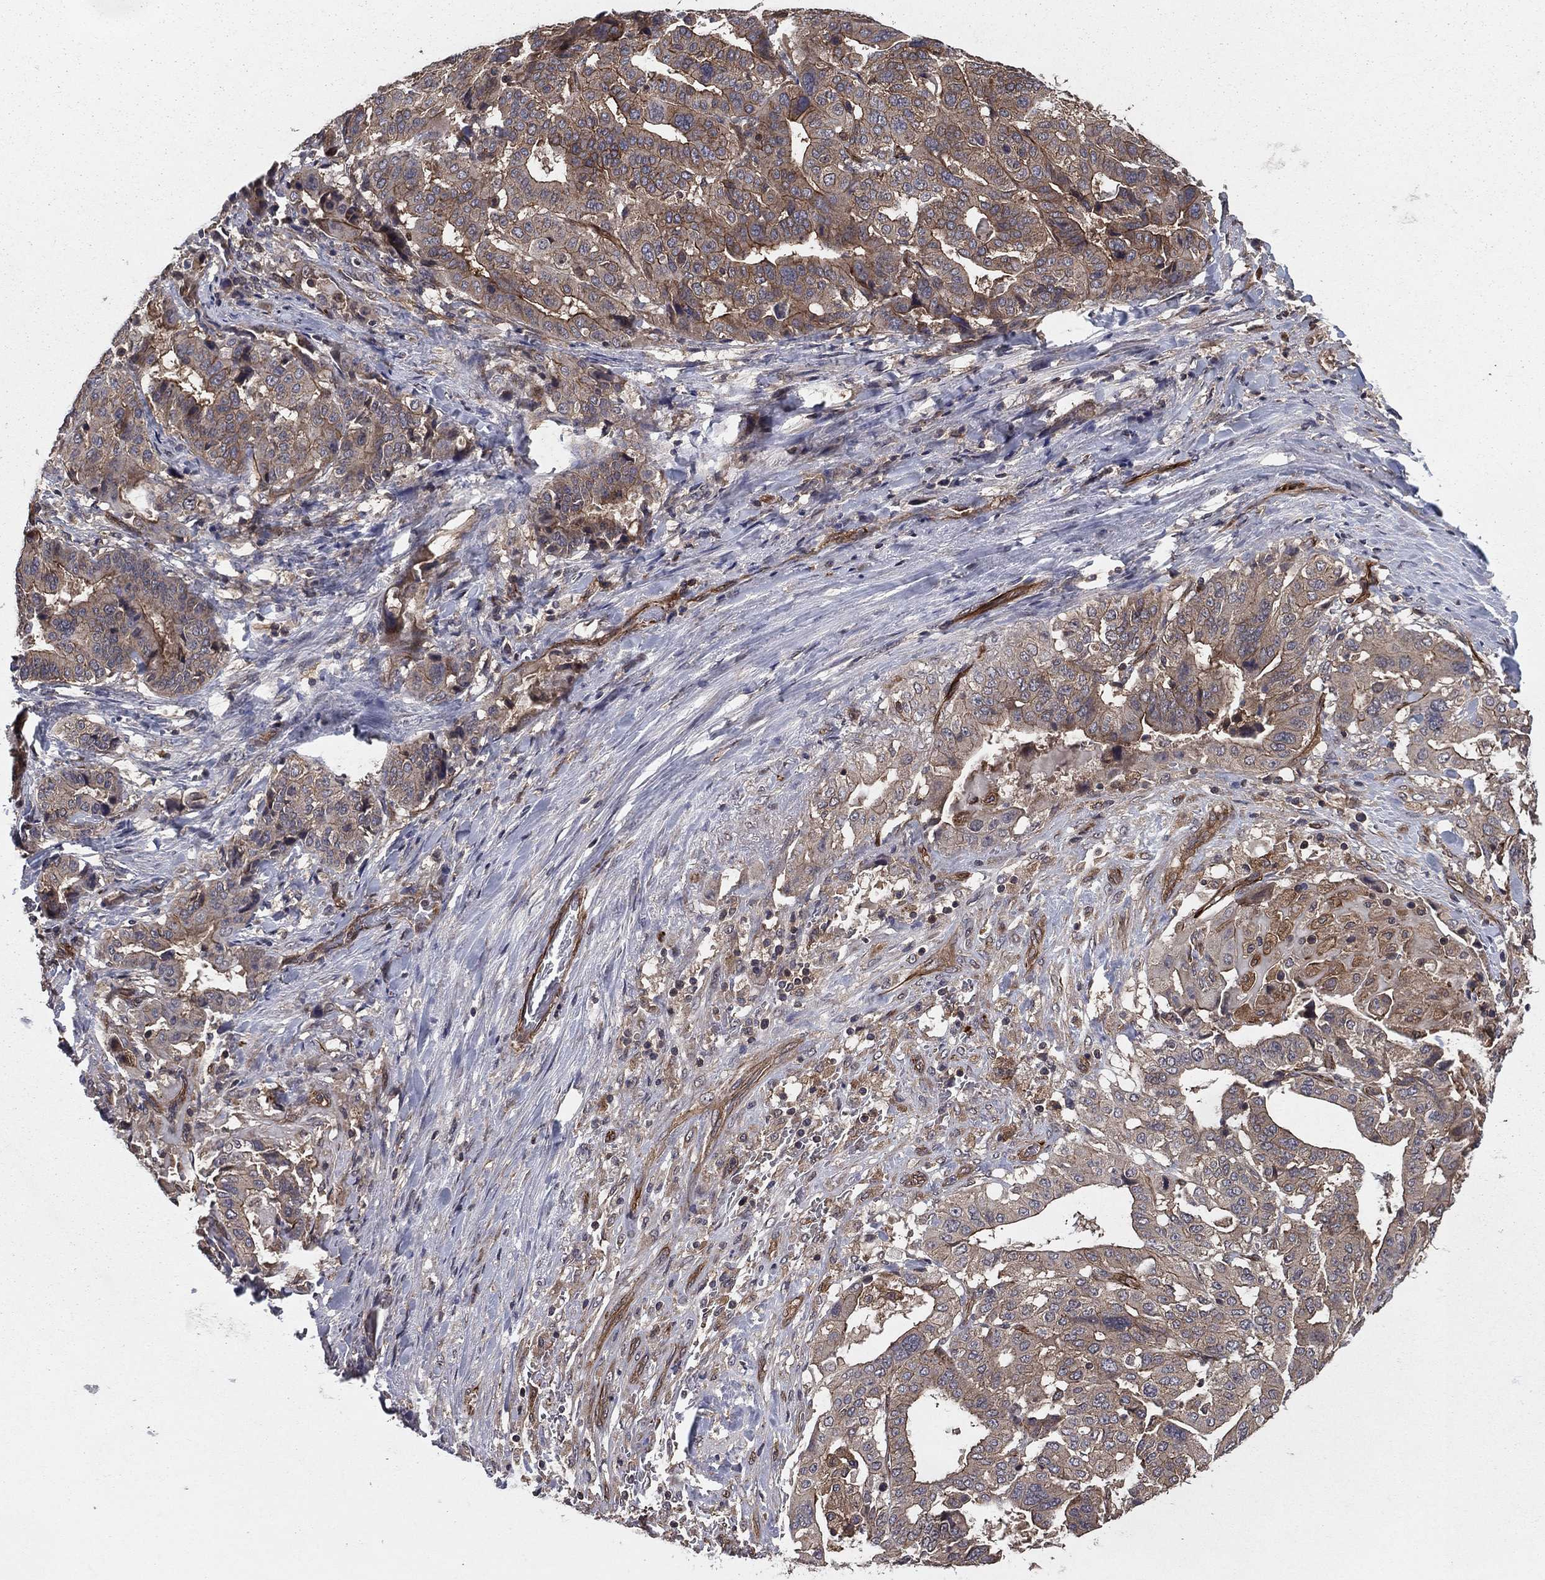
{"staining": {"intensity": "weak", "quantity": "<25%", "location": "cytoplasmic/membranous"}, "tissue": "stomach cancer", "cell_type": "Tumor cells", "image_type": "cancer", "snomed": [{"axis": "morphology", "description": "Adenocarcinoma, NOS"}, {"axis": "topography", "description": "Stomach"}], "caption": "This is an immunohistochemistry photomicrograph of stomach adenocarcinoma. There is no positivity in tumor cells.", "gene": "CERT1", "patient": {"sex": "male", "age": 48}}